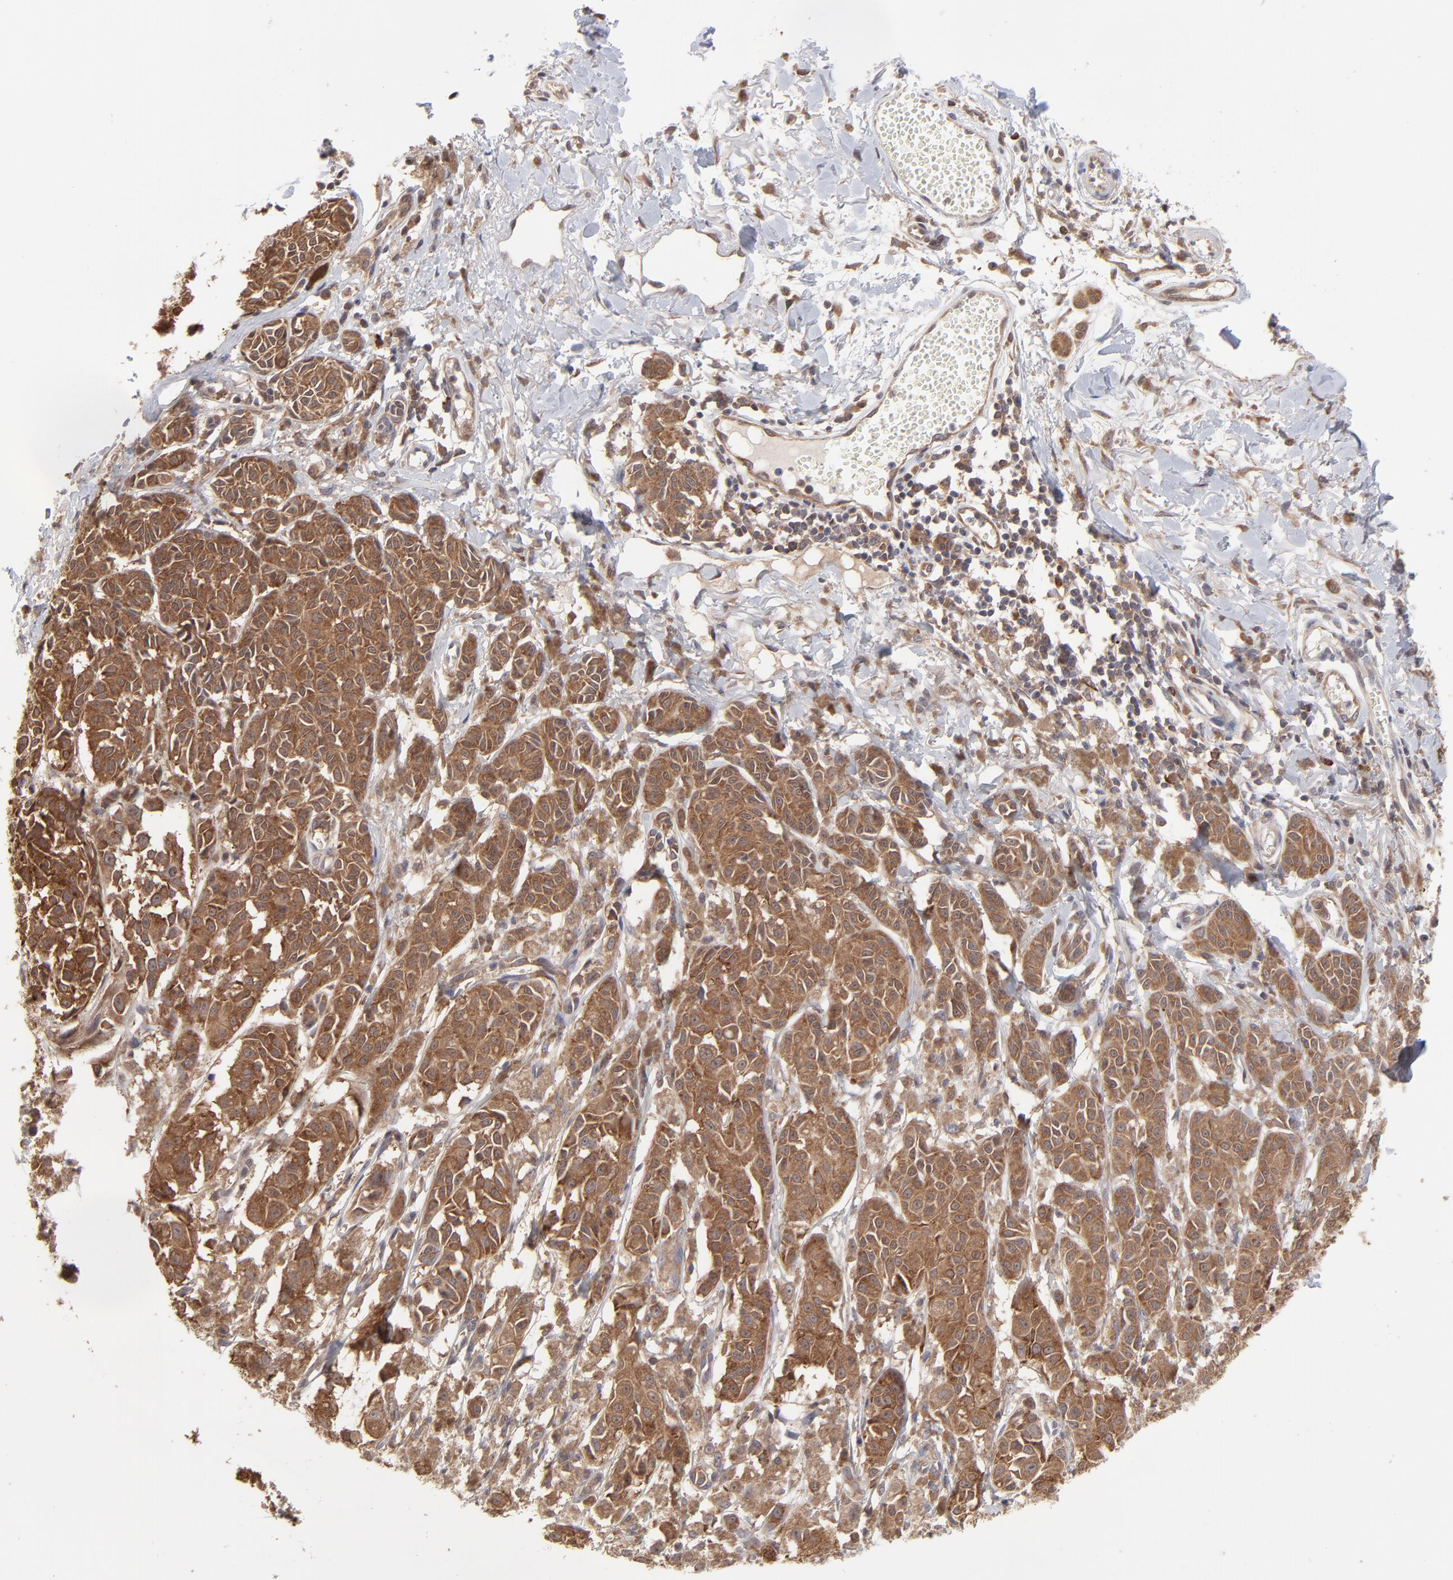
{"staining": {"intensity": "strong", "quantity": ">75%", "location": "cytoplasmic/membranous"}, "tissue": "melanoma", "cell_type": "Tumor cells", "image_type": "cancer", "snomed": [{"axis": "morphology", "description": "Malignant melanoma, NOS"}, {"axis": "topography", "description": "Skin"}], "caption": "Strong cytoplasmic/membranous protein positivity is identified in about >75% of tumor cells in malignant melanoma. (DAB IHC, brown staining for protein, blue staining for nuclei).", "gene": "GART", "patient": {"sex": "male", "age": 76}}